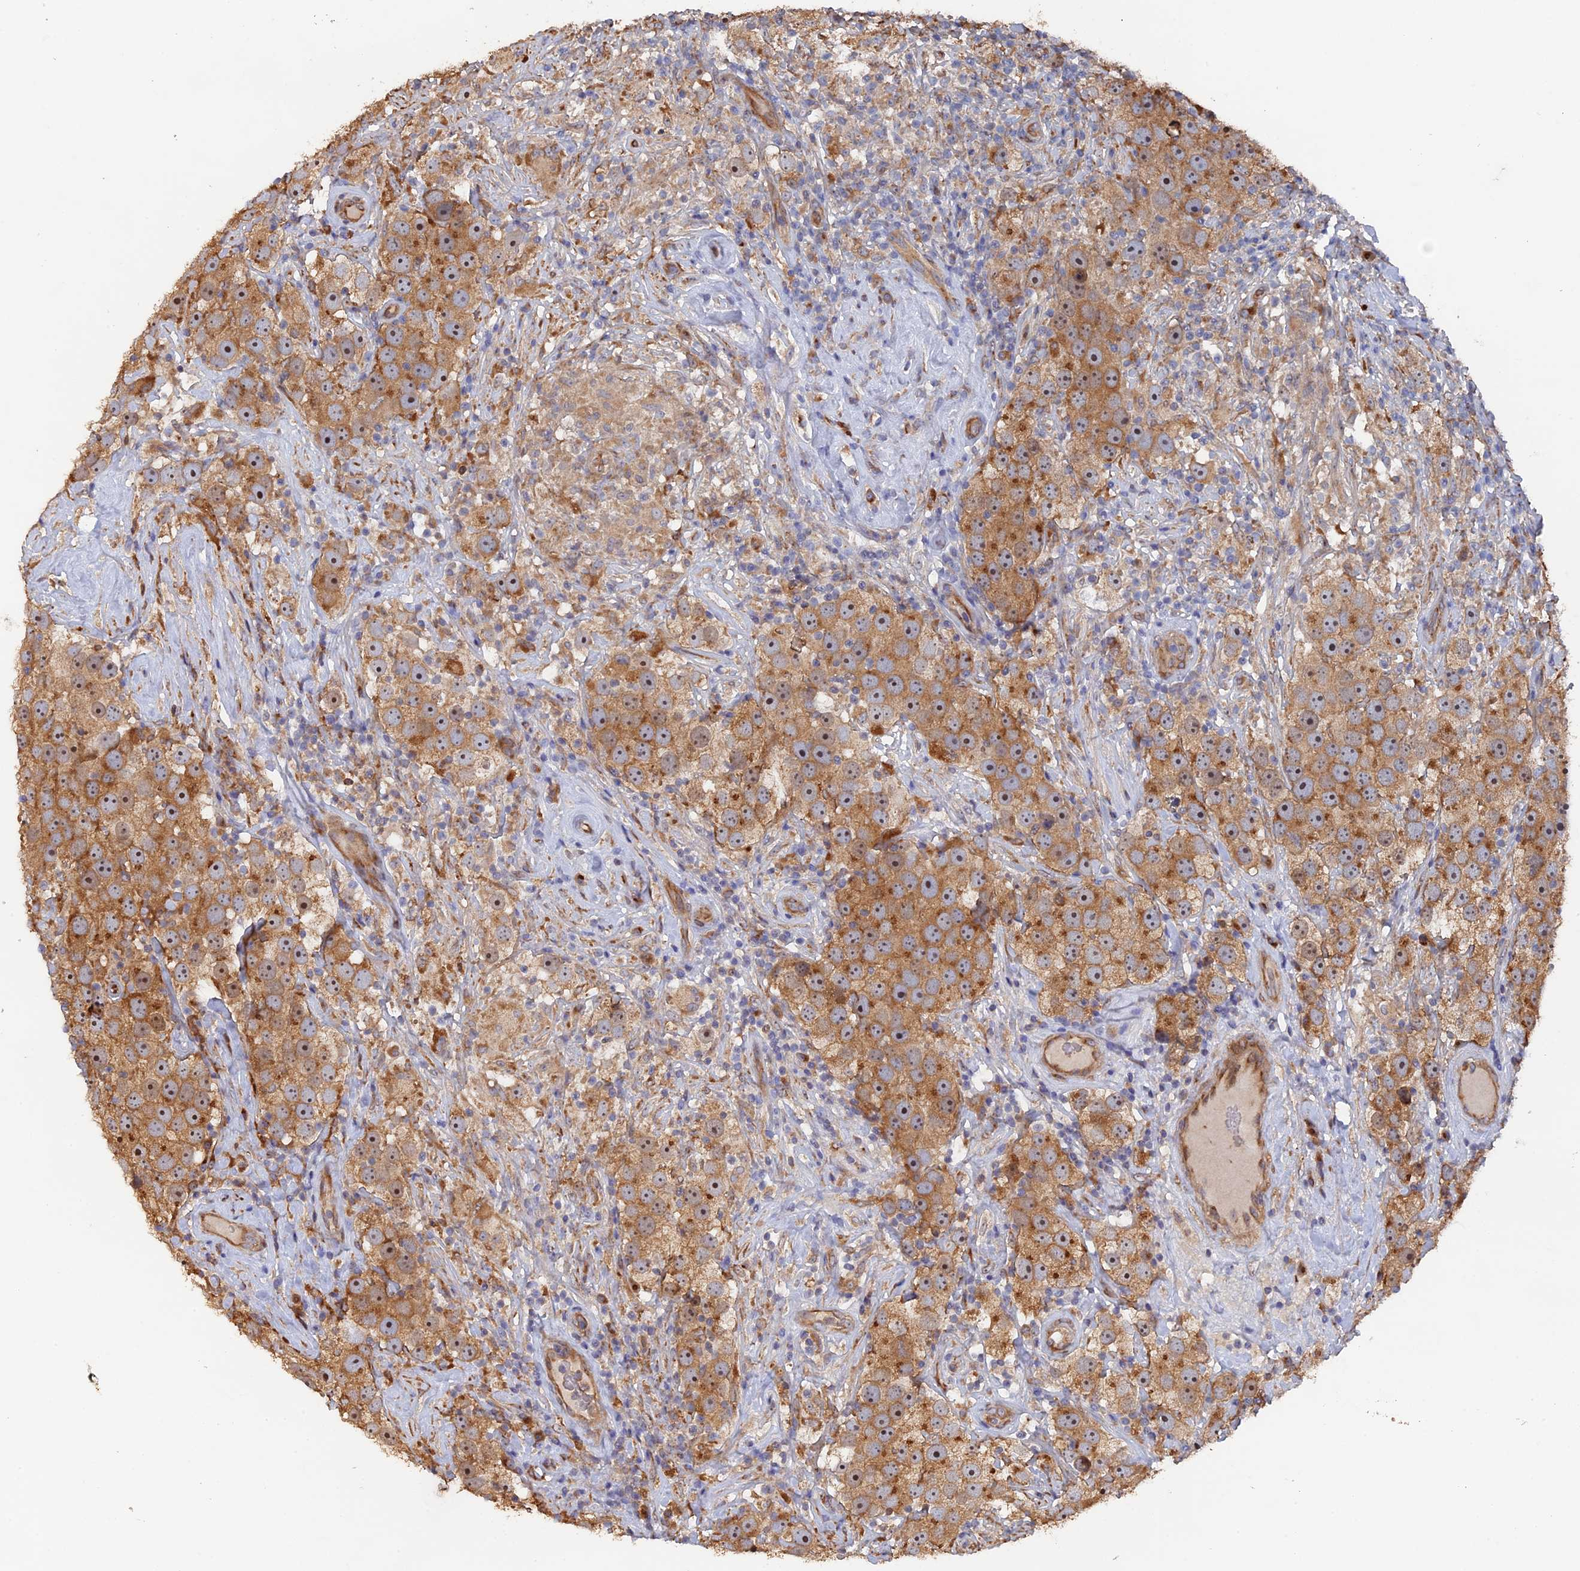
{"staining": {"intensity": "moderate", "quantity": ">75%", "location": "cytoplasmic/membranous,nuclear"}, "tissue": "testis cancer", "cell_type": "Tumor cells", "image_type": "cancer", "snomed": [{"axis": "morphology", "description": "Seminoma, NOS"}, {"axis": "topography", "description": "Testis"}], "caption": "DAB (3,3'-diaminobenzidine) immunohistochemical staining of testis cancer (seminoma) exhibits moderate cytoplasmic/membranous and nuclear protein positivity in approximately >75% of tumor cells.", "gene": "VPS37C", "patient": {"sex": "male", "age": 49}}